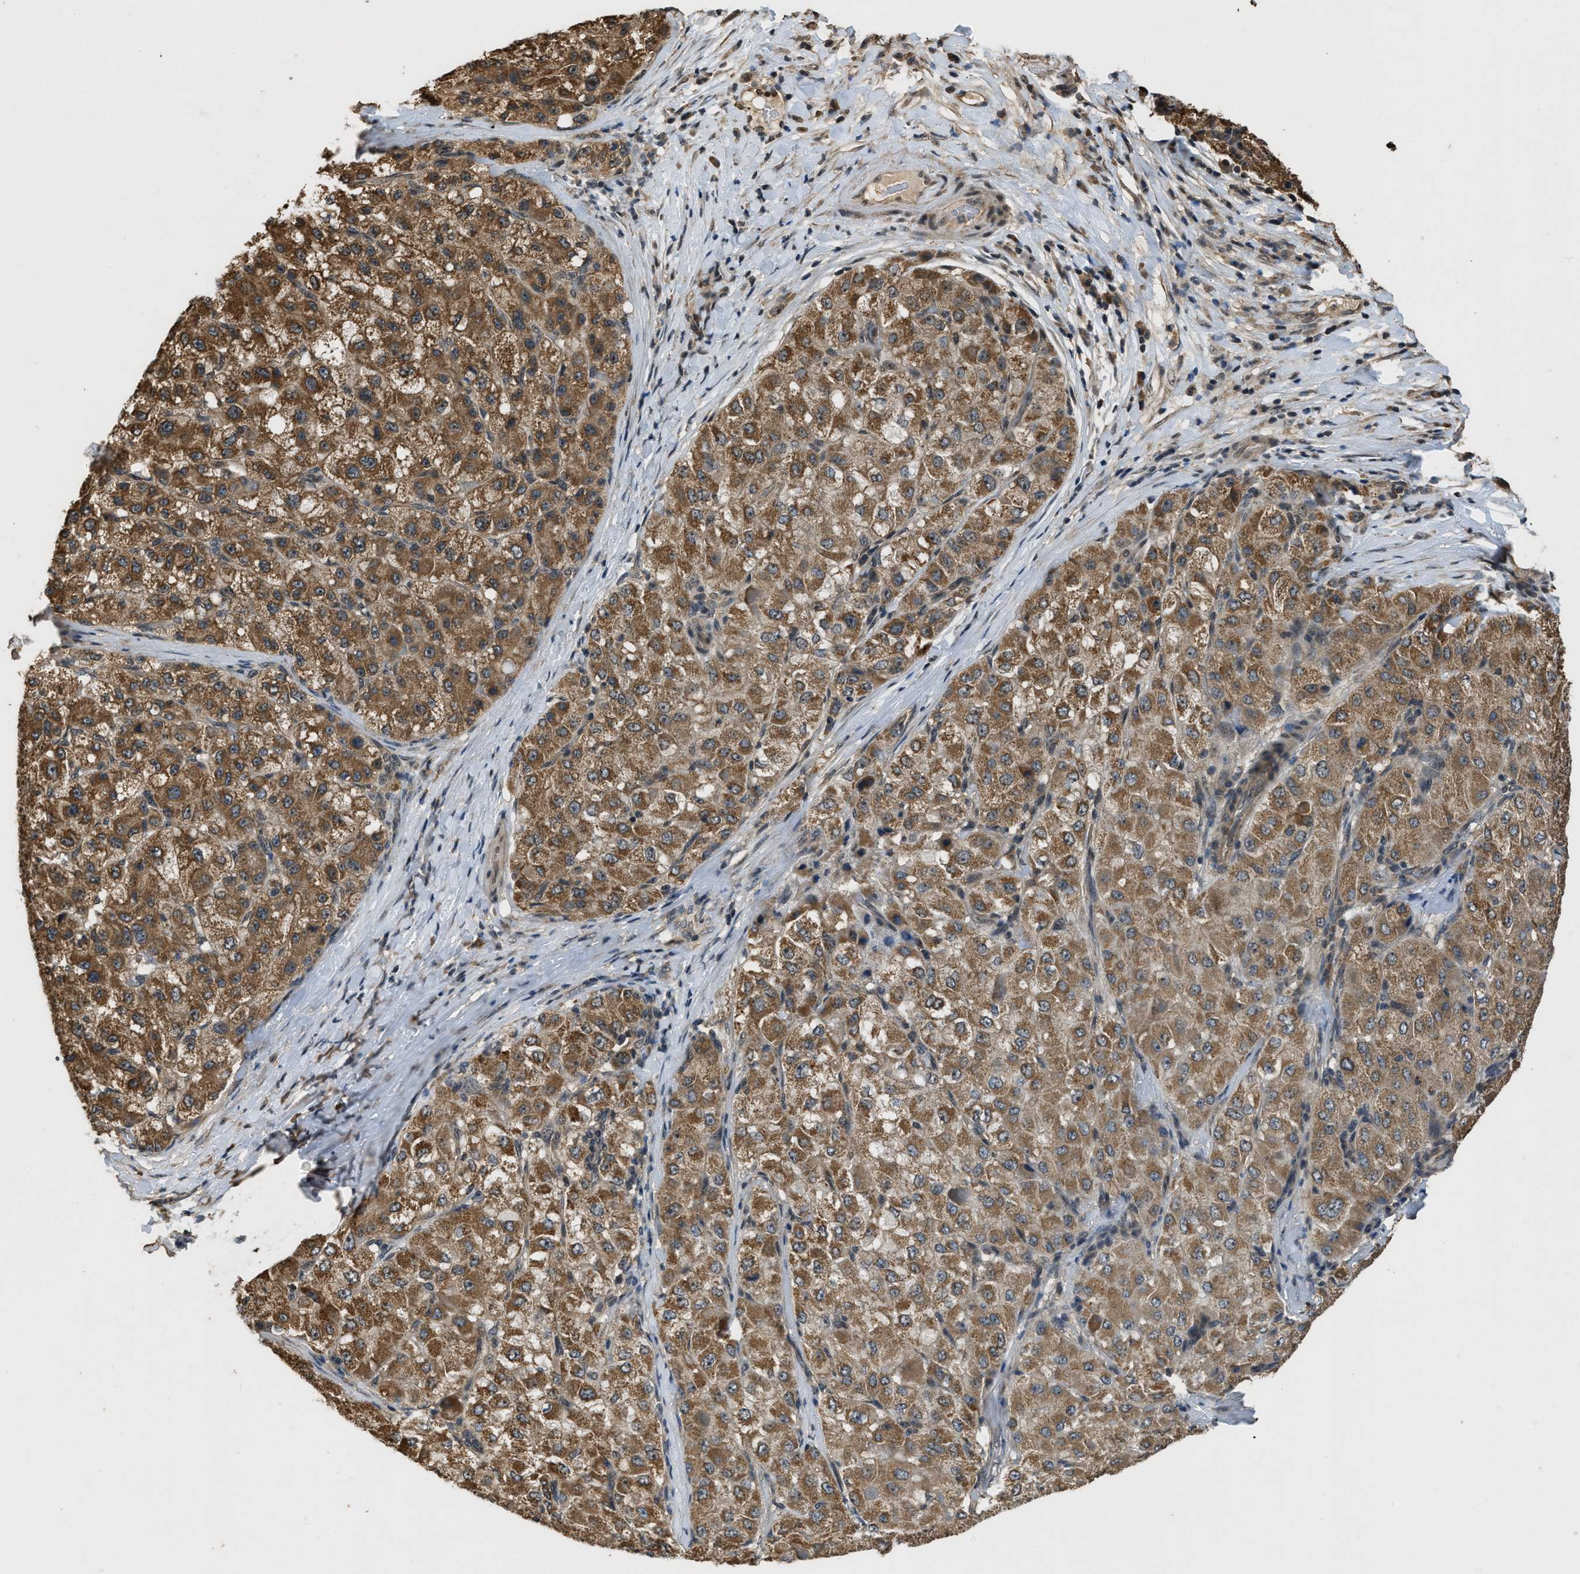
{"staining": {"intensity": "moderate", "quantity": ">75%", "location": "cytoplasmic/membranous"}, "tissue": "liver cancer", "cell_type": "Tumor cells", "image_type": "cancer", "snomed": [{"axis": "morphology", "description": "Carcinoma, Hepatocellular, NOS"}, {"axis": "topography", "description": "Liver"}], "caption": "The immunohistochemical stain labels moderate cytoplasmic/membranous staining in tumor cells of liver cancer (hepatocellular carcinoma) tissue.", "gene": "DENND6B", "patient": {"sex": "male", "age": 80}}